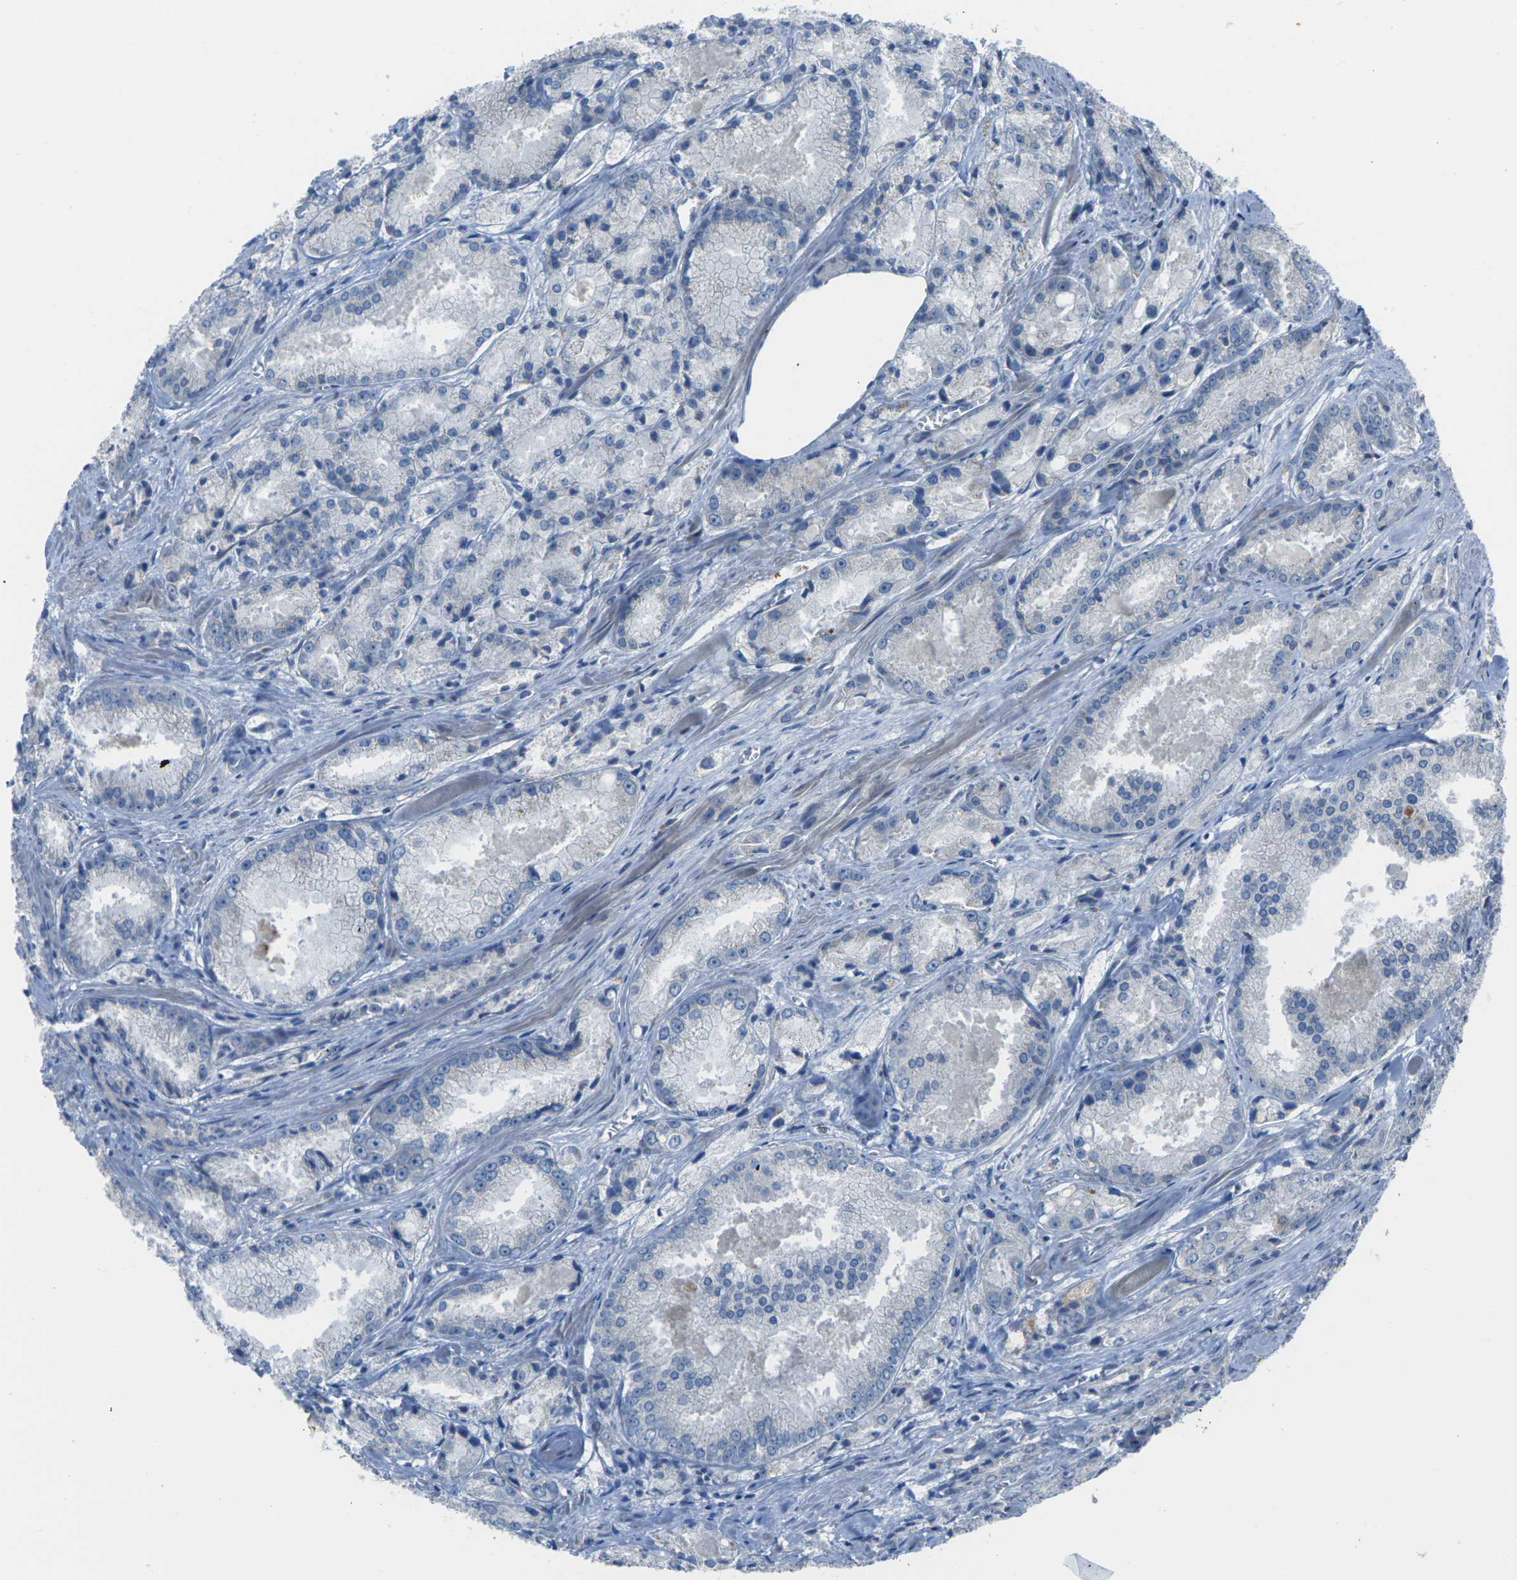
{"staining": {"intensity": "negative", "quantity": "none", "location": "none"}, "tissue": "prostate cancer", "cell_type": "Tumor cells", "image_type": "cancer", "snomed": [{"axis": "morphology", "description": "Adenocarcinoma, Low grade"}, {"axis": "topography", "description": "Prostate"}], "caption": "Immunohistochemical staining of human prostate cancer (adenocarcinoma (low-grade)) exhibits no significant expression in tumor cells.", "gene": "EDNRA", "patient": {"sex": "male", "age": 64}}